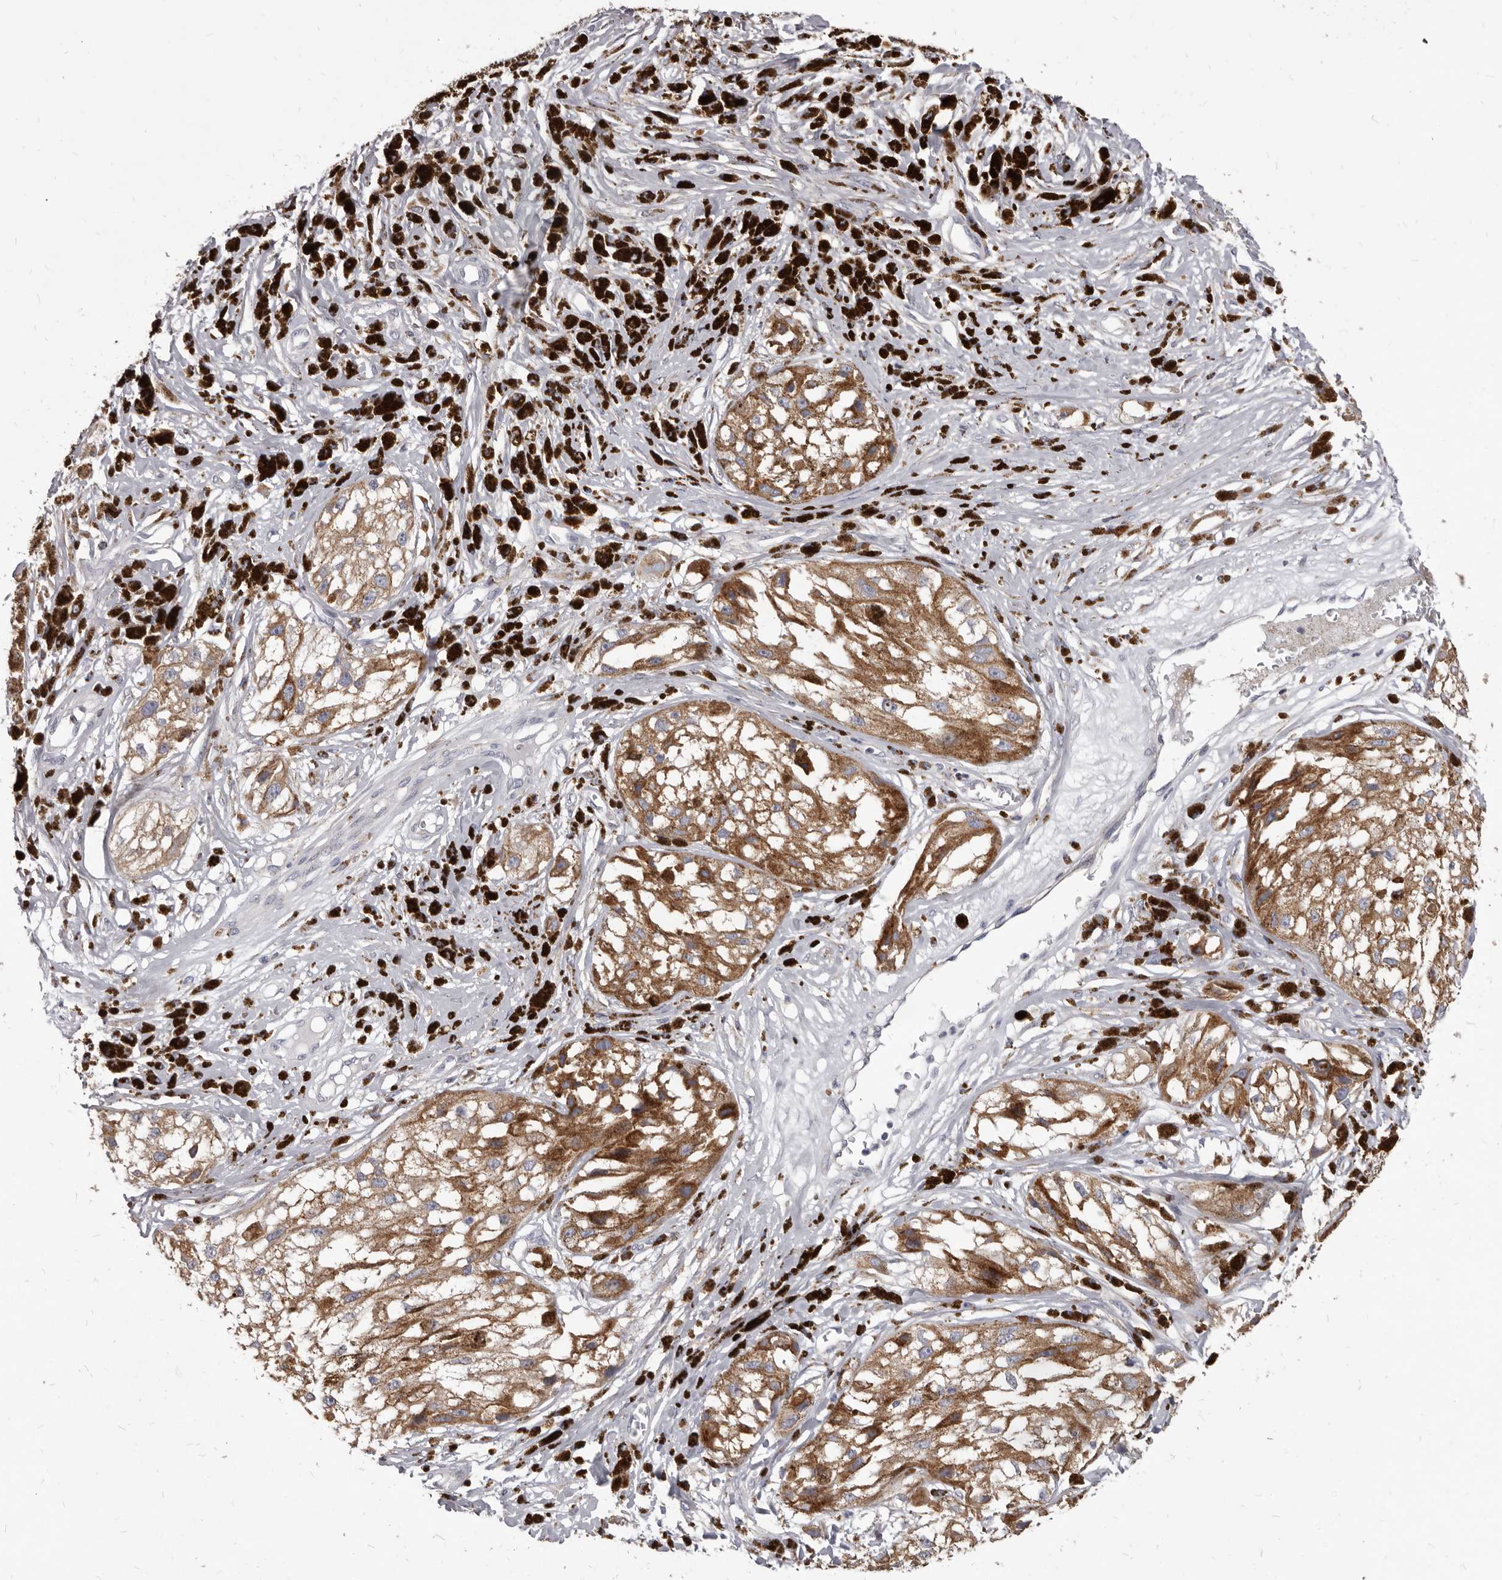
{"staining": {"intensity": "moderate", "quantity": ">75%", "location": "cytoplasmic/membranous"}, "tissue": "melanoma", "cell_type": "Tumor cells", "image_type": "cancer", "snomed": [{"axis": "morphology", "description": "Malignant melanoma, NOS"}, {"axis": "topography", "description": "Skin"}], "caption": "IHC photomicrograph of human malignant melanoma stained for a protein (brown), which reveals medium levels of moderate cytoplasmic/membranous positivity in approximately >75% of tumor cells.", "gene": "PI4K2A", "patient": {"sex": "male", "age": 88}}